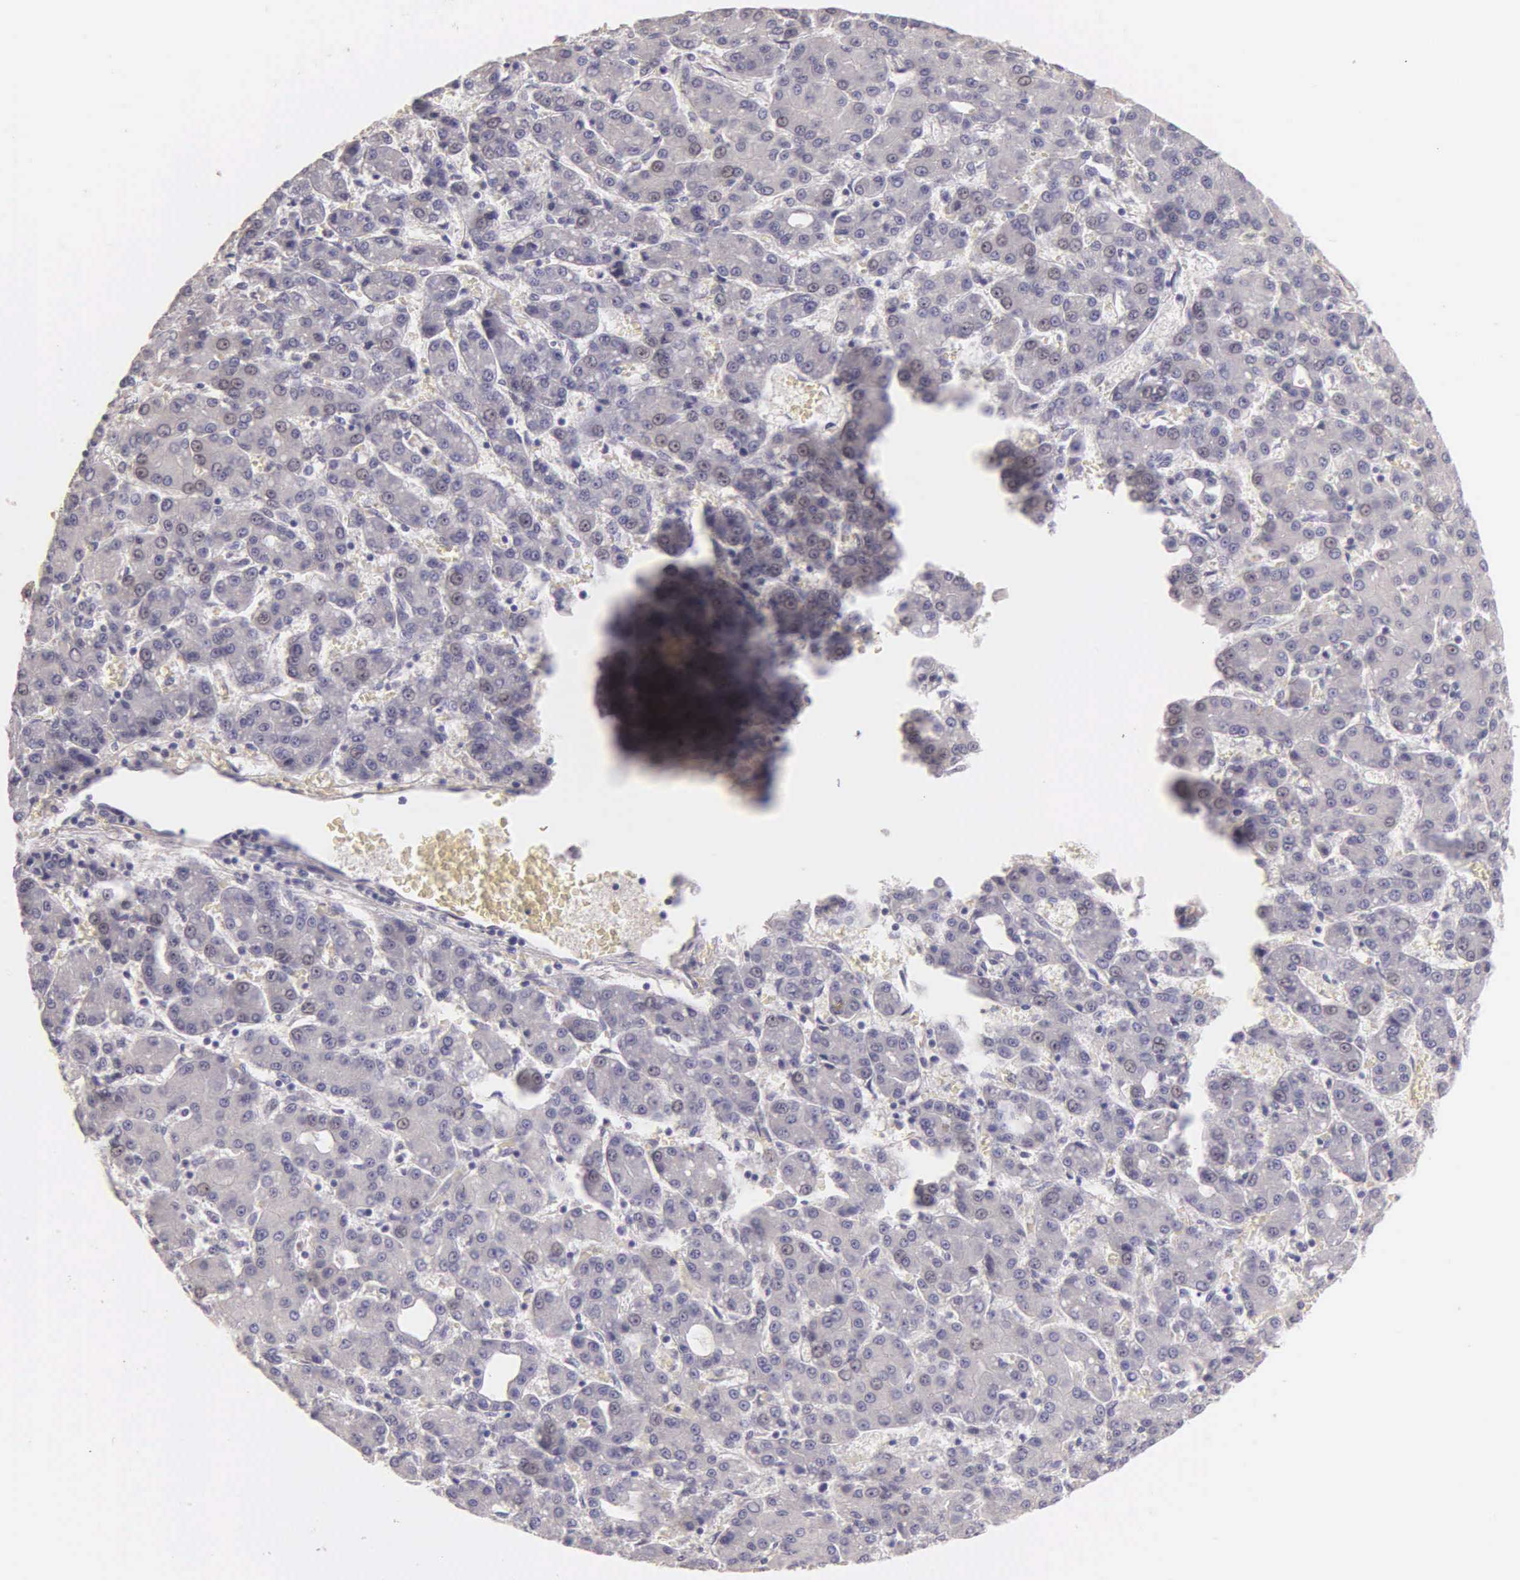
{"staining": {"intensity": "weak", "quantity": "<25%", "location": "nuclear"}, "tissue": "liver cancer", "cell_type": "Tumor cells", "image_type": "cancer", "snomed": [{"axis": "morphology", "description": "Carcinoma, Hepatocellular, NOS"}, {"axis": "topography", "description": "Liver"}], "caption": "Human hepatocellular carcinoma (liver) stained for a protein using immunohistochemistry reveals no staining in tumor cells.", "gene": "ESR1", "patient": {"sex": "male", "age": 69}}